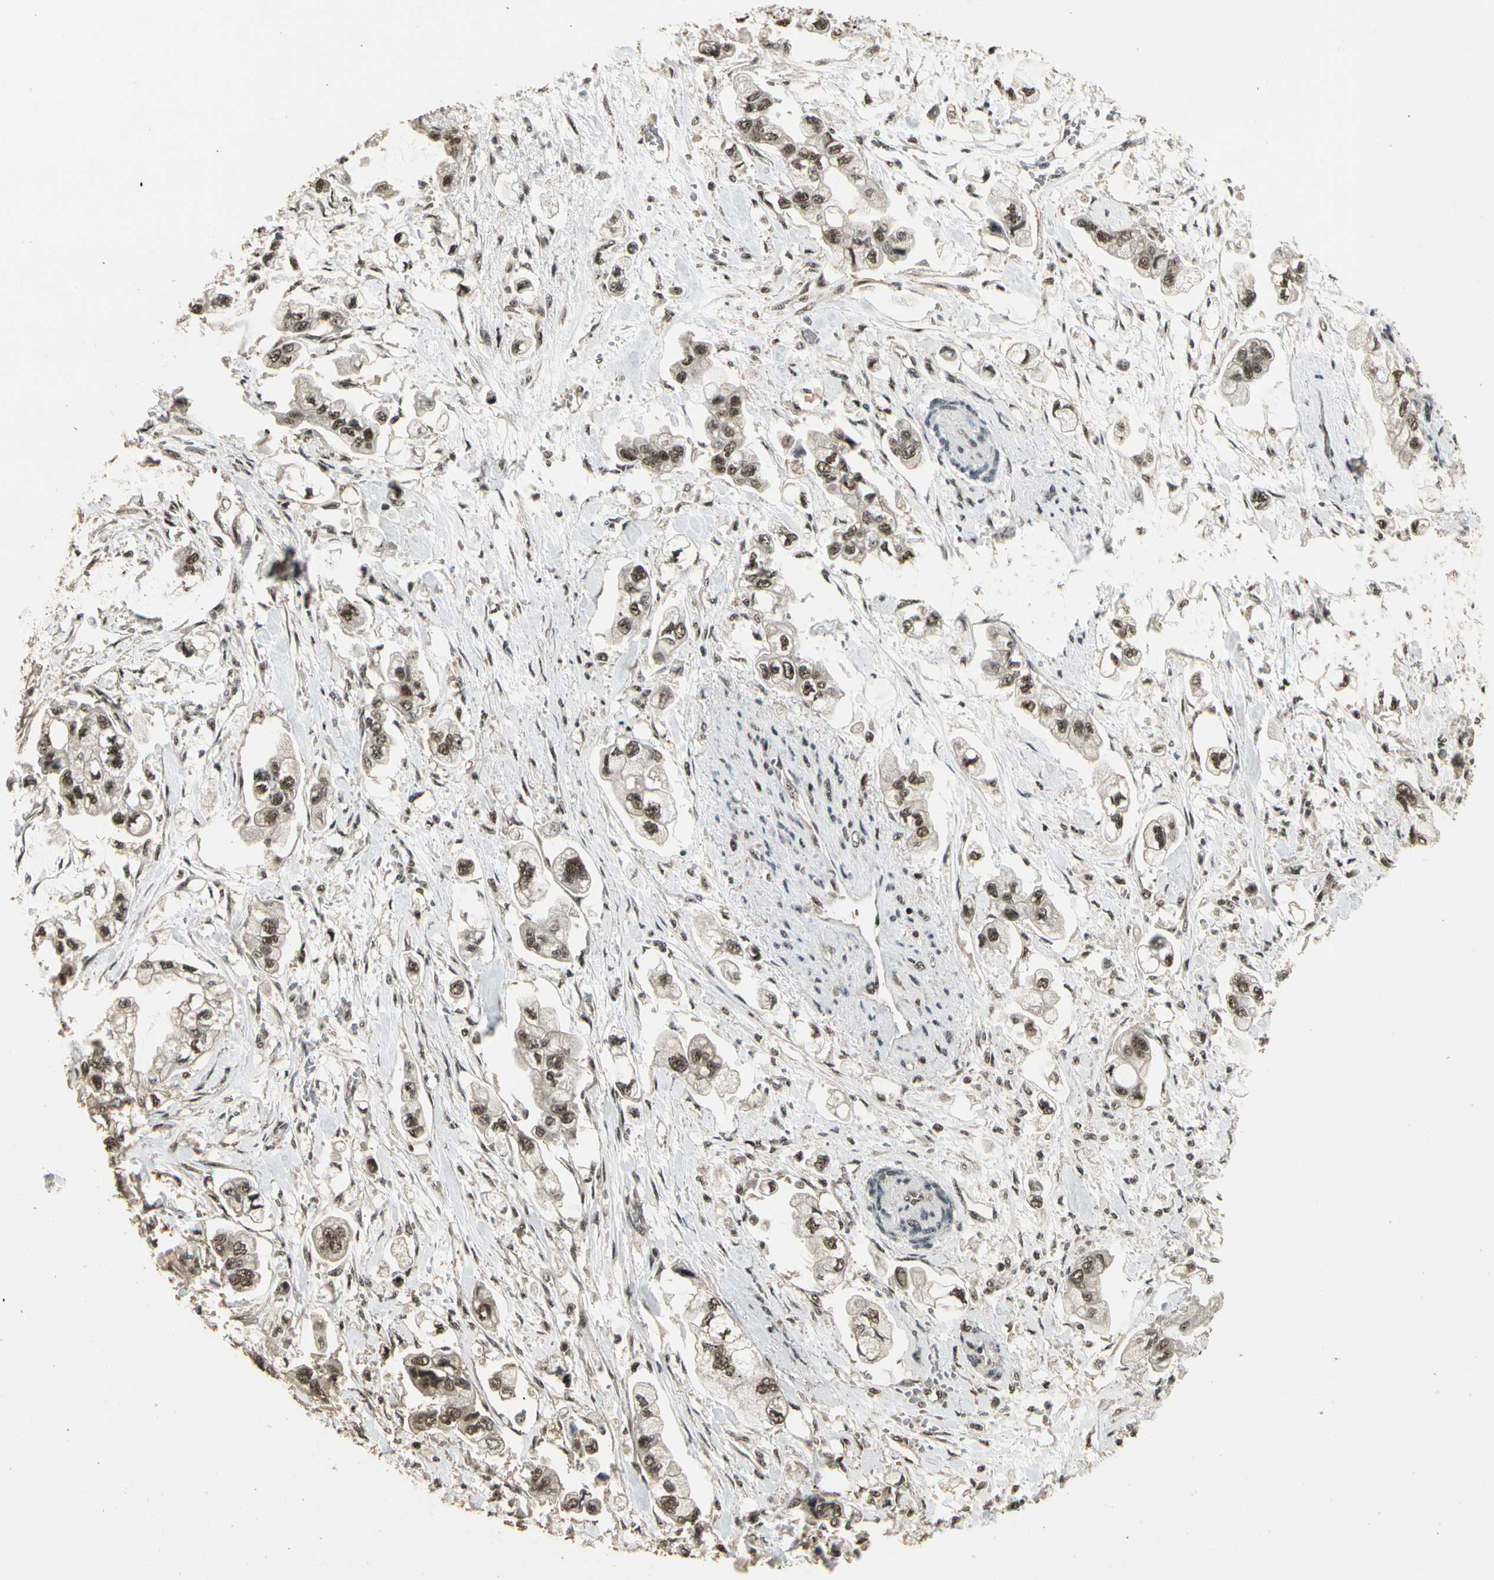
{"staining": {"intensity": "moderate", "quantity": ">75%", "location": "nuclear"}, "tissue": "stomach cancer", "cell_type": "Tumor cells", "image_type": "cancer", "snomed": [{"axis": "morphology", "description": "Adenocarcinoma, NOS"}, {"axis": "topography", "description": "Stomach"}], "caption": "IHC of stomach adenocarcinoma reveals medium levels of moderate nuclear expression in approximately >75% of tumor cells. (IHC, brightfield microscopy, high magnification).", "gene": "RBM25", "patient": {"sex": "male", "age": 62}}